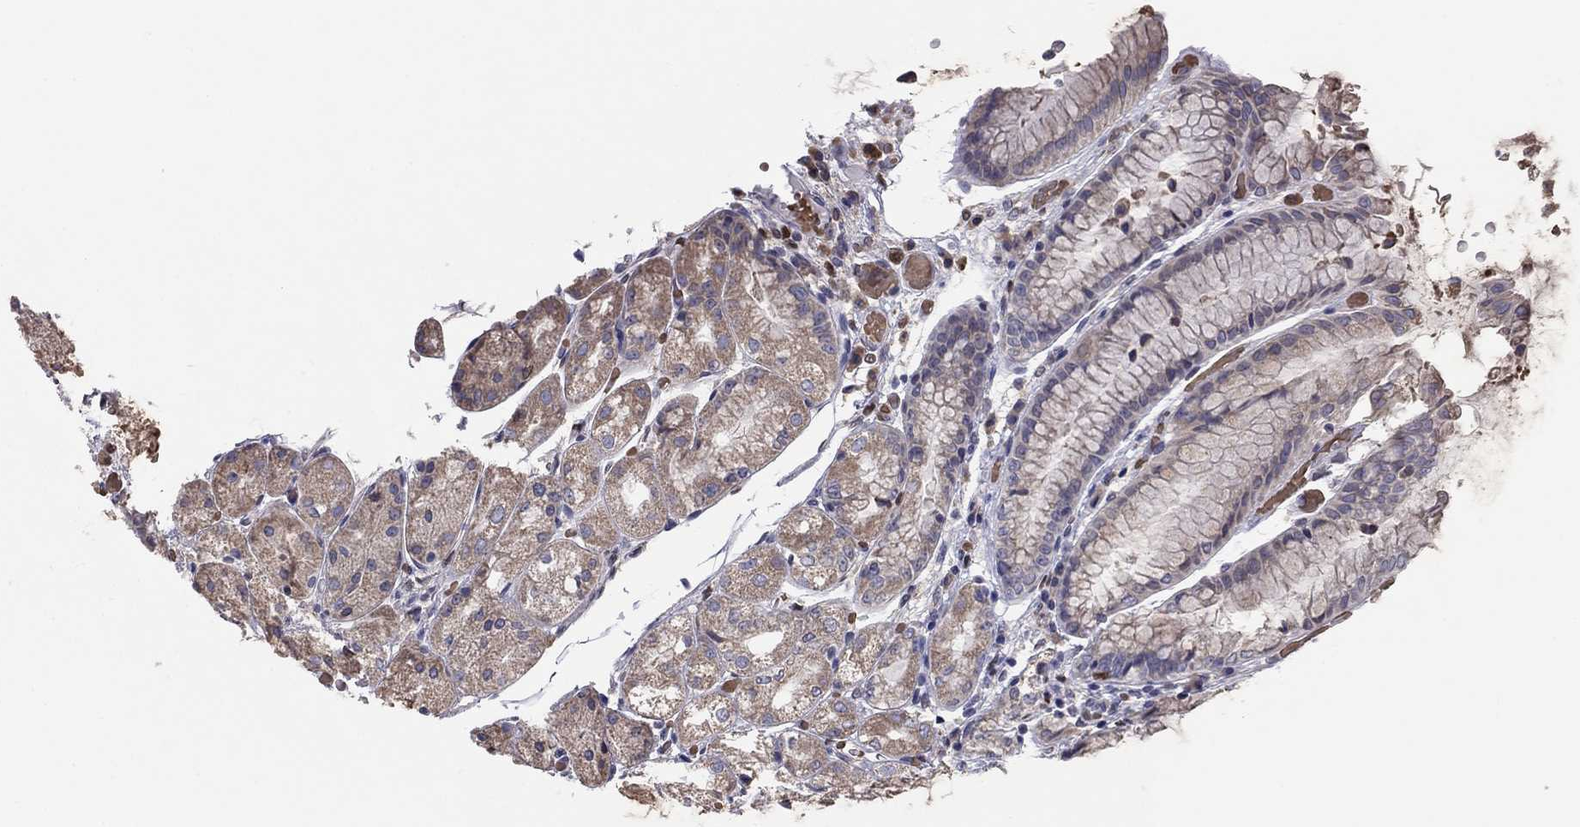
{"staining": {"intensity": "weak", "quantity": "25%-75%", "location": "cytoplasmic/membranous"}, "tissue": "stomach", "cell_type": "Glandular cells", "image_type": "normal", "snomed": [{"axis": "morphology", "description": "Normal tissue, NOS"}, {"axis": "topography", "description": "Stomach, upper"}], "caption": "Protein expression analysis of normal human stomach reveals weak cytoplasmic/membranous positivity in approximately 25%-75% of glandular cells. The staining was performed using DAB, with brown indicating positive protein expression. Nuclei are stained blue with hematoxylin.", "gene": "HSPB2", "patient": {"sex": "male", "age": 72}}